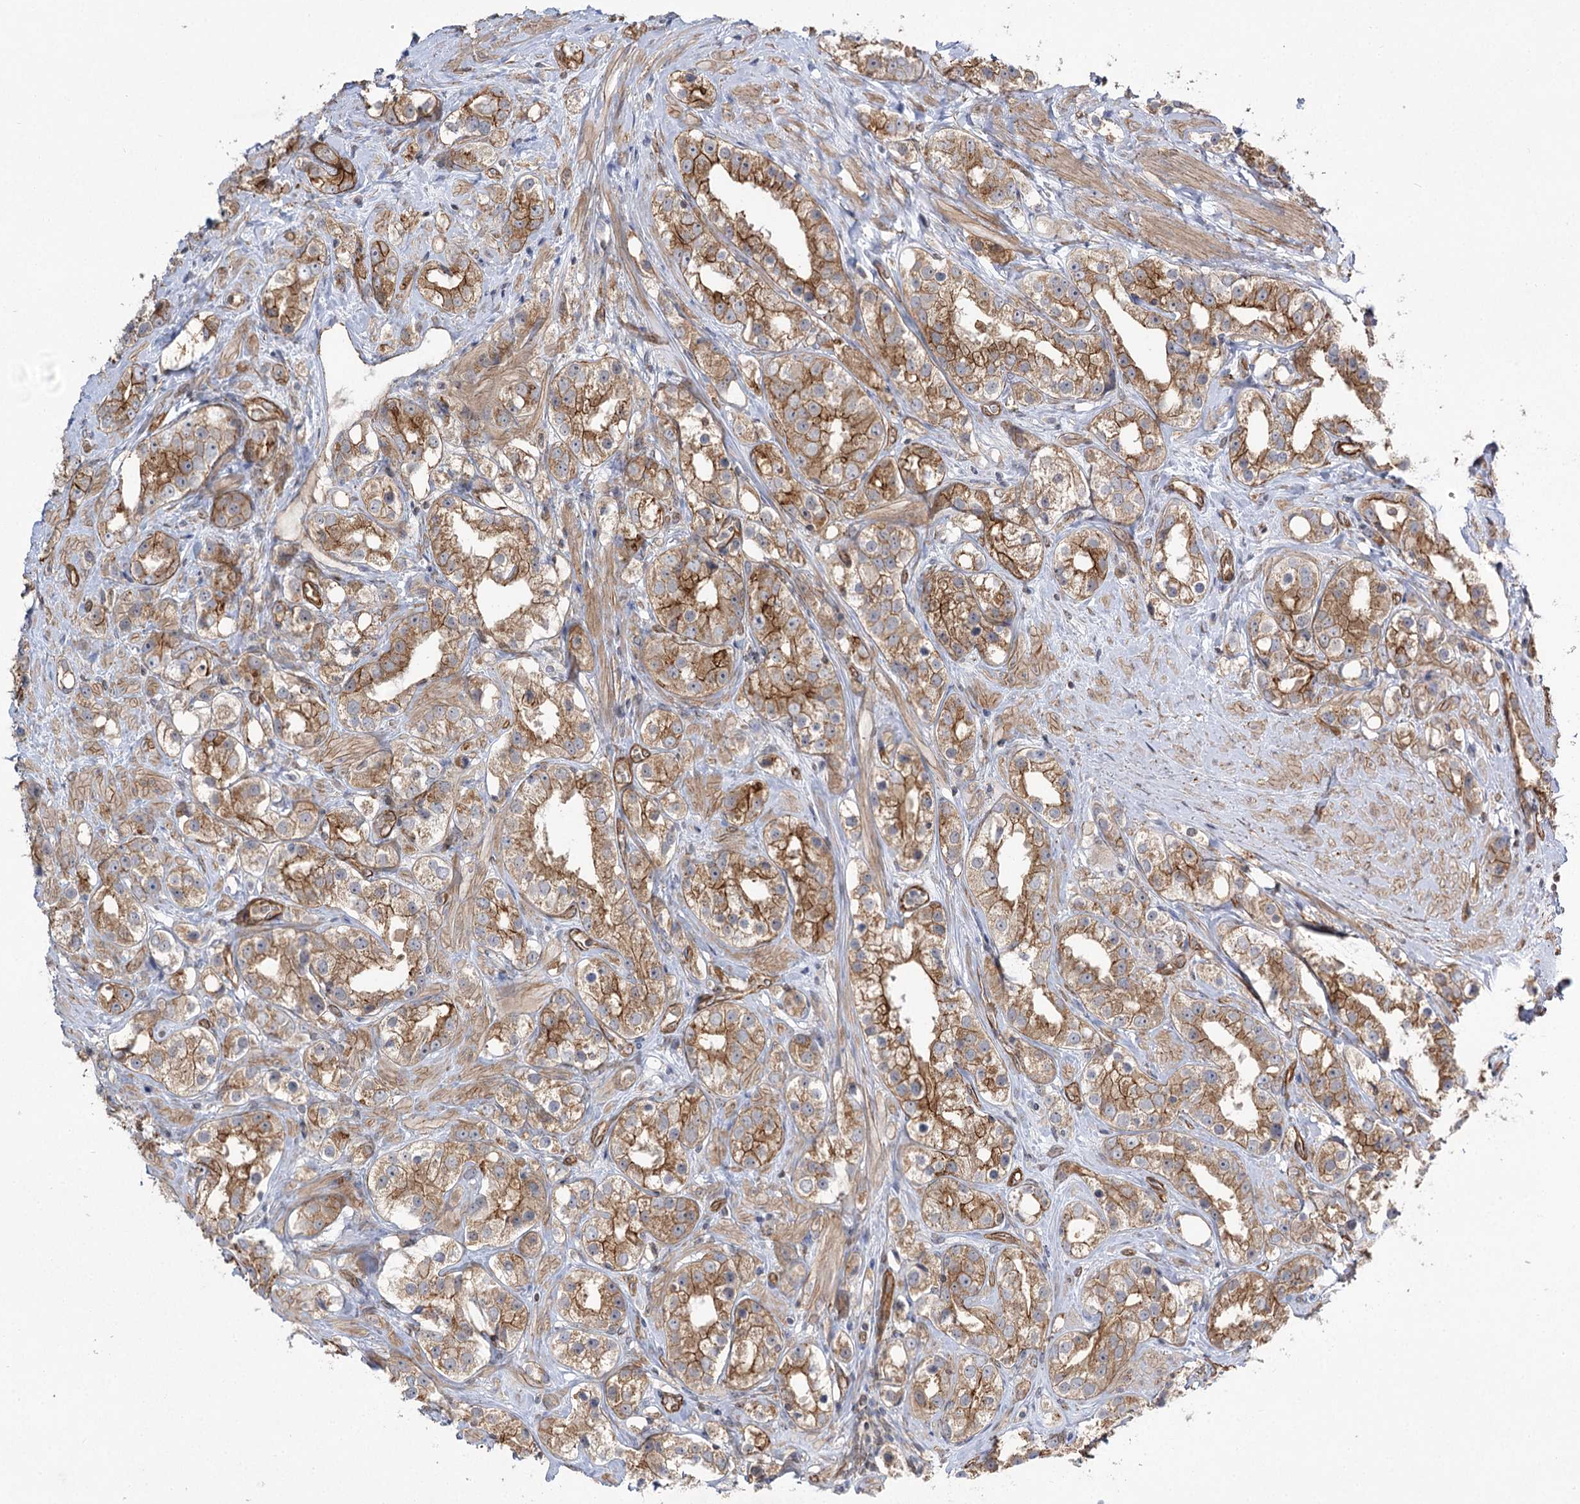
{"staining": {"intensity": "moderate", "quantity": ">75%", "location": "cytoplasmic/membranous"}, "tissue": "prostate cancer", "cell_type": "Tumor cells", "image_type": "cancer", "snomed": [{"axis": "morphology", "description": "Adenocarcinoma, NOS"}, {"axis": "topography", "description": "Prostate"}], "caption": "An IHC histopathology image of neoplastic tissue is shown. Protein staining in brown labels moderate cytoplasmic/membranous positivity in adenocarcinoma (prostate) within tumor cells.", "gene": "SH3BP5L", "patient": {"sex": "male", "age": 79}}